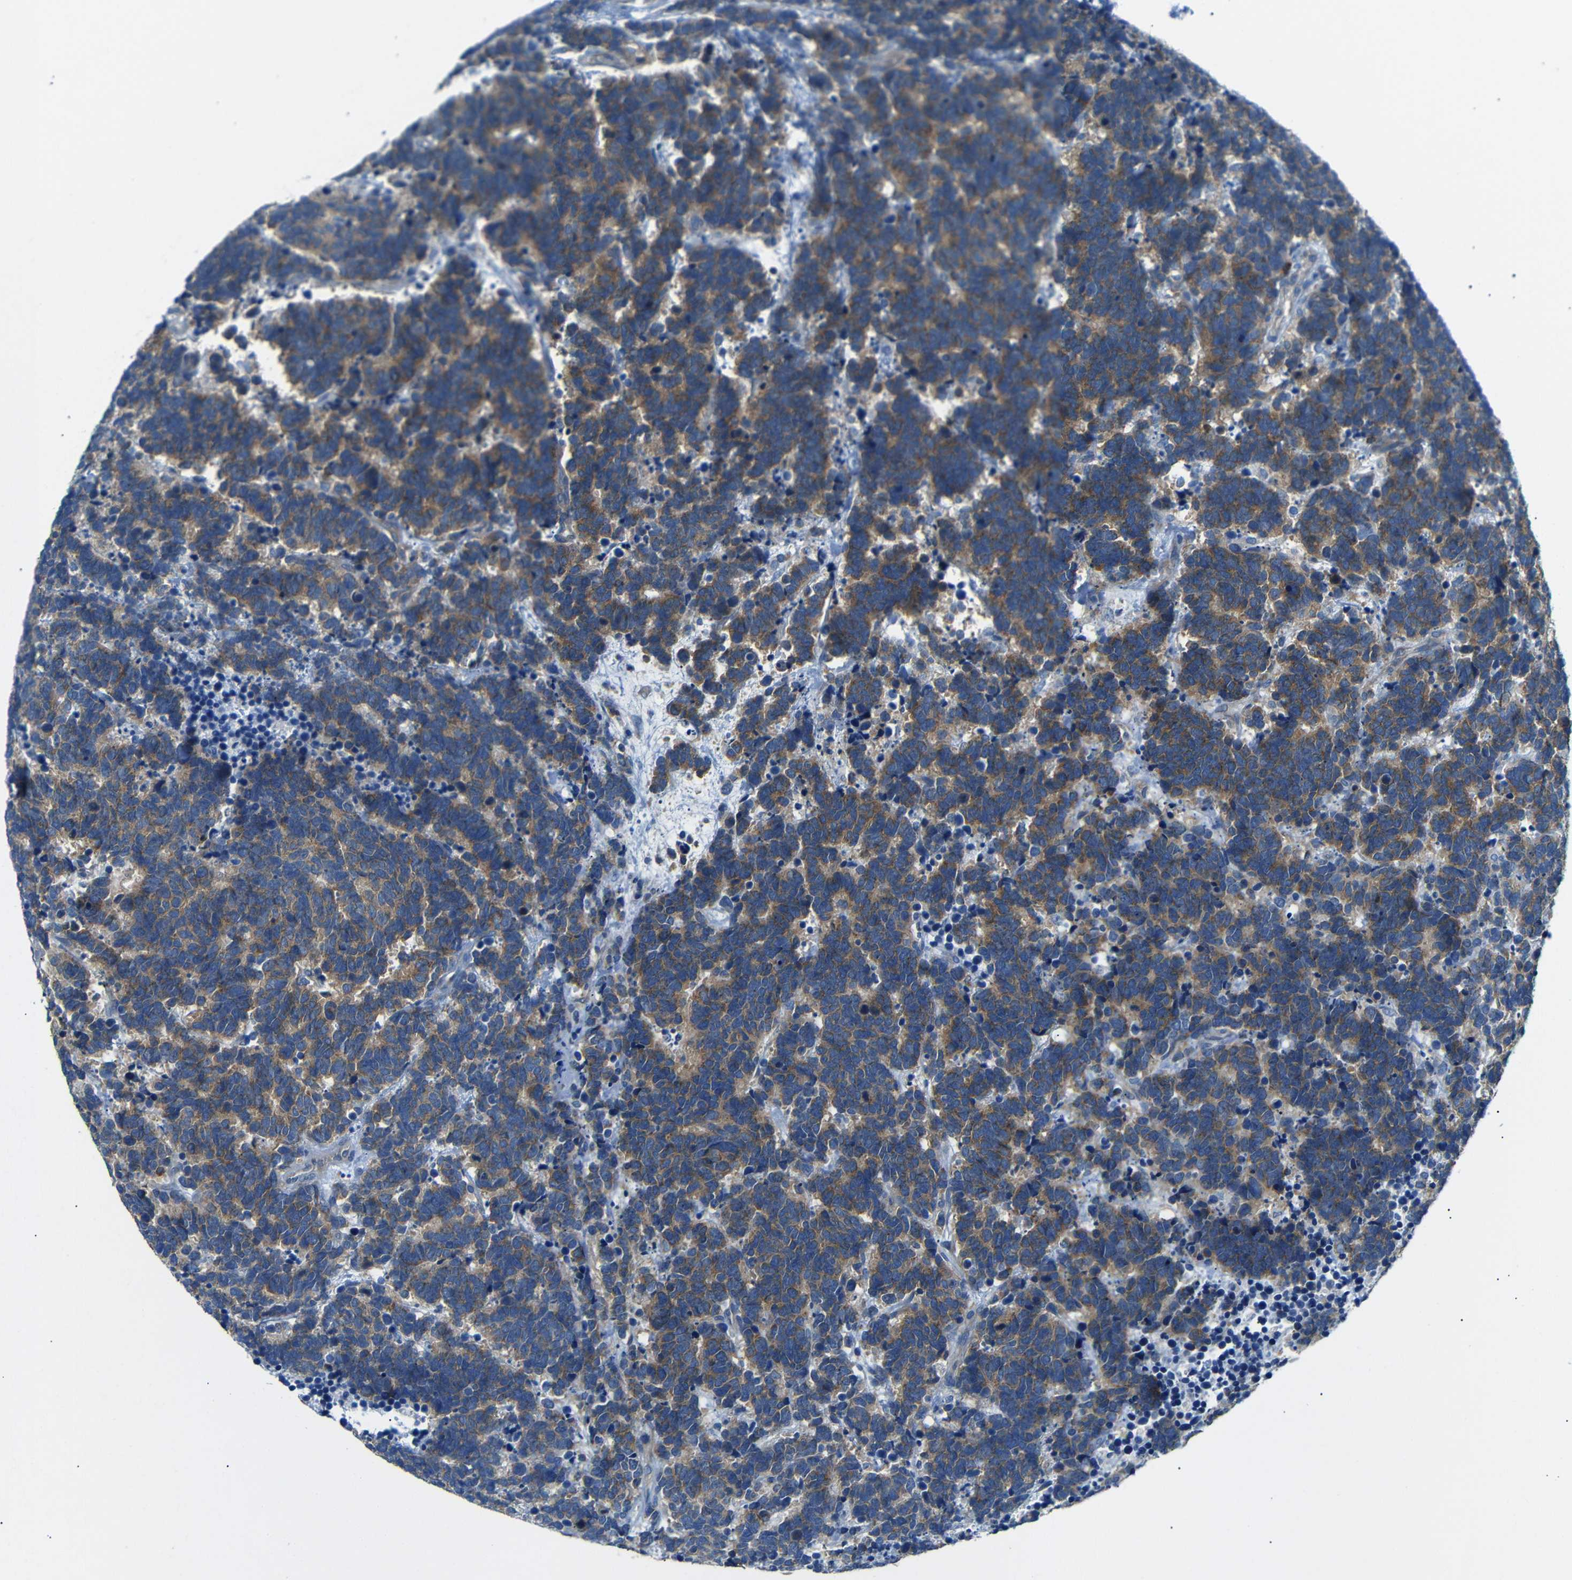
{"staining": {"intensity": "moderate", "quantity": ">75%", "location": "cytoplasmic/membranous"}, "tissue": "carcinoid", "cell_type": "Tumor cells", "image_type": "cancer", "snomed": [{"axis": "morphology", "description": "Carcinoma, NOS"}, {"axis": "morphology", "description": "Carcinoid, malignant, NOS"}, {"axis": "topography", "description": "Urinary bladder"}], "caption": "Carcinoid tissue displays moderate cytoplasmic/membranous expression in approximately >75% of tumor cells, visualized by immunohistochemistry.", "gene": "DCP1A", "patient": {"sex": "male", "age": 57}}